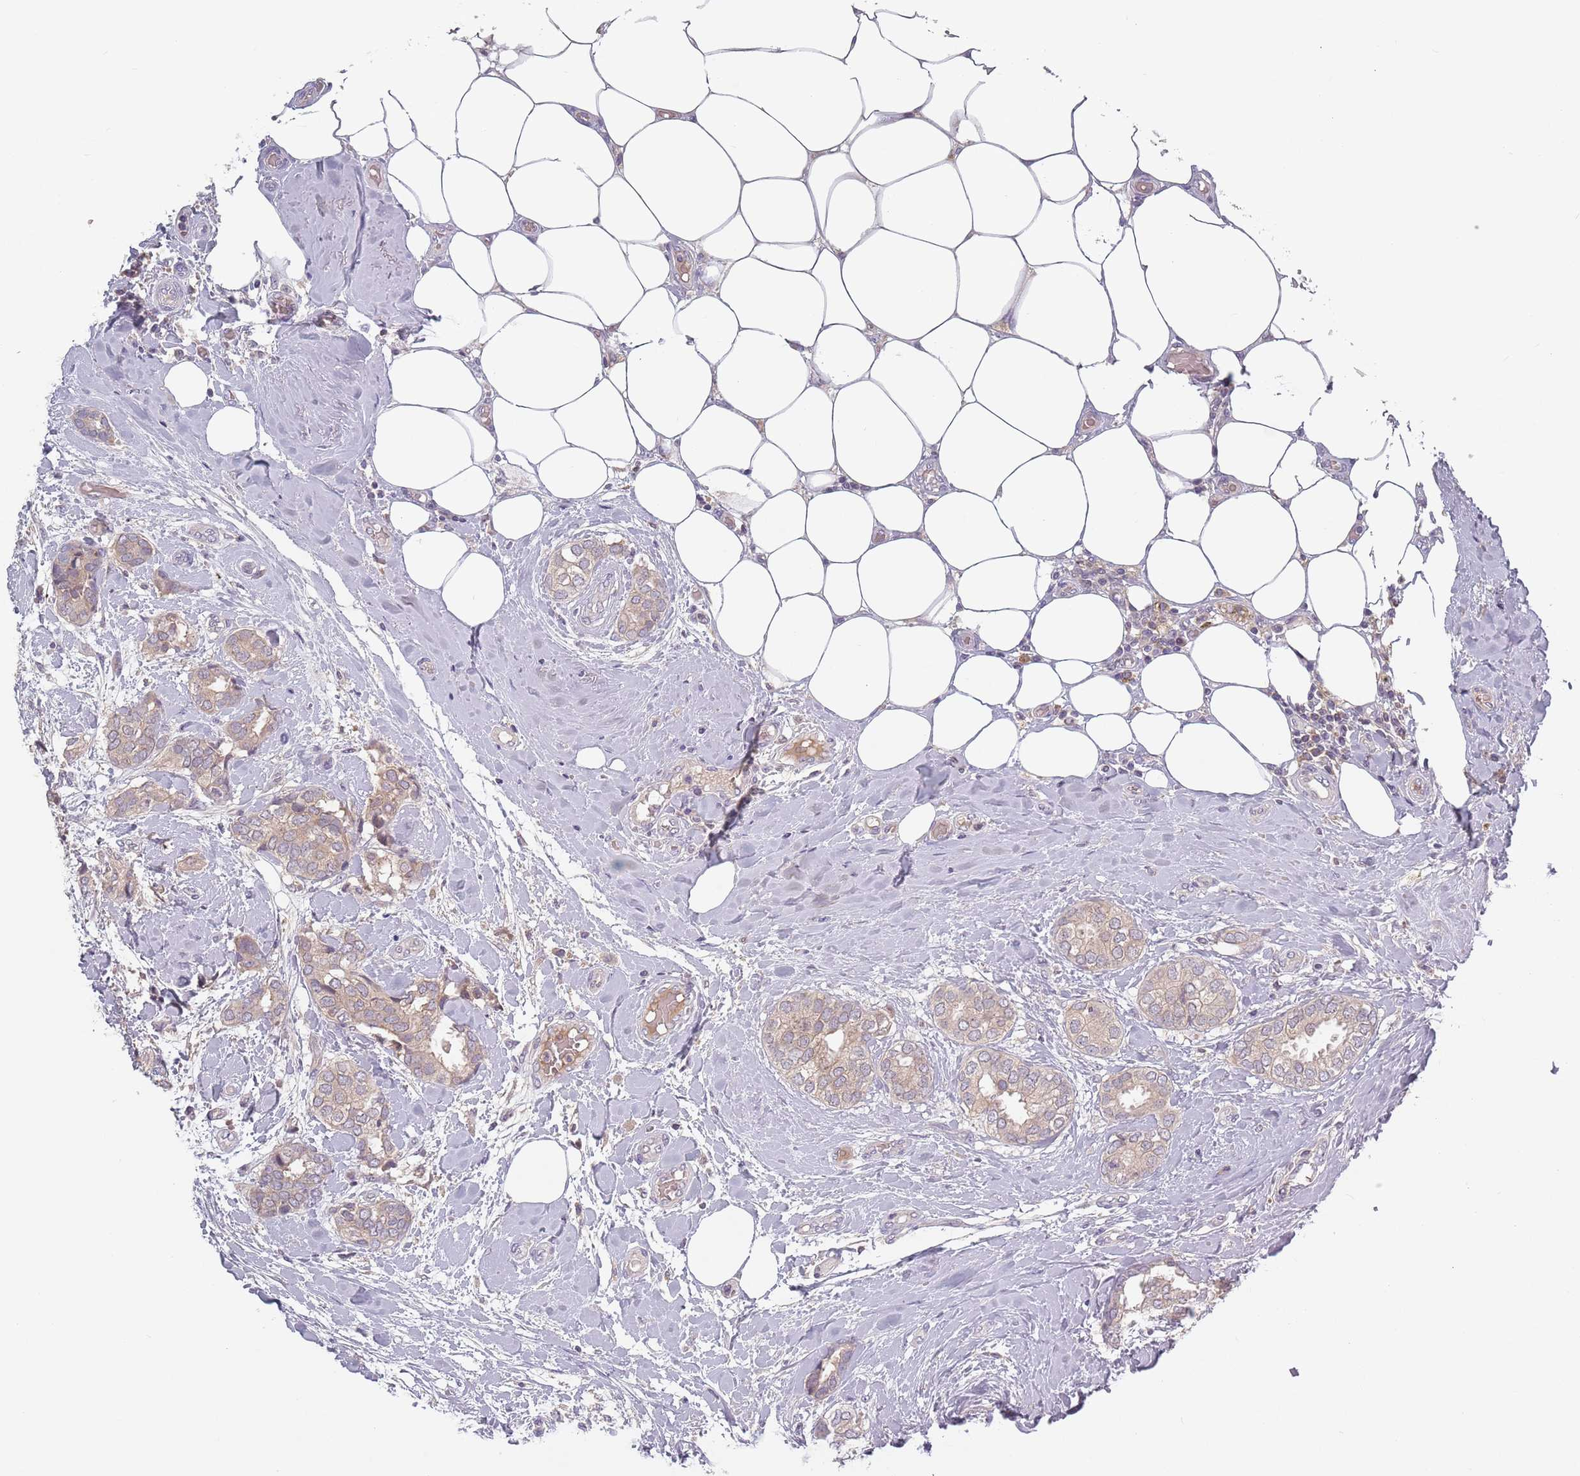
{"staining": {"intensity": "weak", "quantity": "25%-75%", "location": "cytoplasmic/membranous"}, "tissue": "breast cancer", "cell_type": "Tumor cells", "image_type": "cancer", "snomed": [{"axis": "morphology", "description": "Duct carcinoma"}, {"axis": "topography", "description": "Breast"}], "caption": "A brown stain labels weak cytoplasmic/membranous staining of a protein in breast cancer tumor cells. (IHC, brightfield microscopy, high magnification).", "gene": "ASB13", "patient": {"sex": "female", "age": 73}}